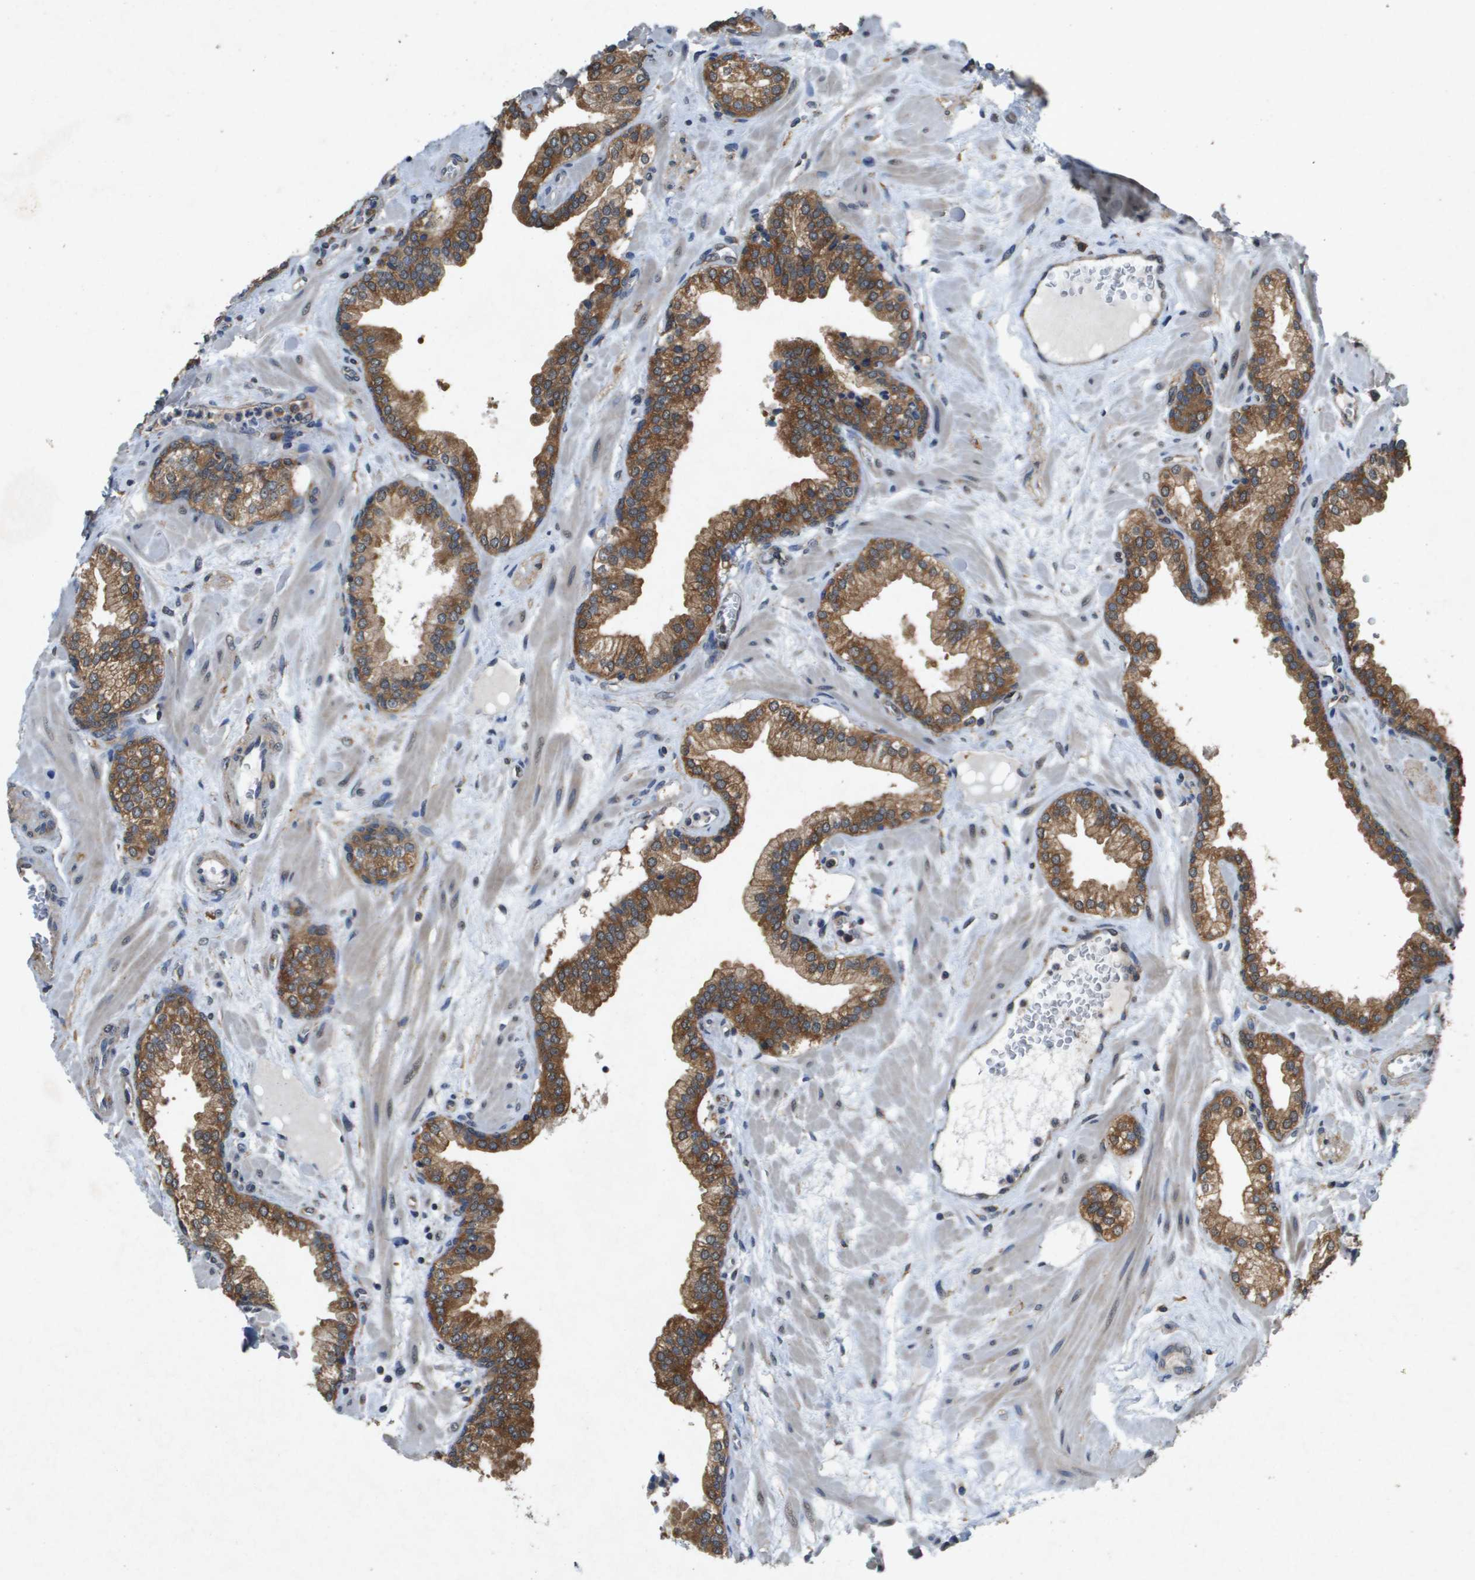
{"staining": {"intensity": "moderate", "quantity": ">75%", "location": "cytoplasmic/membranous"}, "tissue": "prostate", "cell_type": "Glandular cells", "image_type": "normal", "snomed": [{"axis": "morphology", "description": "Normal tissue, NOS"}, {"axis": "morphology", "description": "Urothelial carcinoma, Low grade"}, {"axis": "topography", "description": "Urinary bladder"}, {"axis": "topography", "description": "Prostate"}], "caption": "Immunohistochemistry (IHC) image of normal prostate: prostate stained using immunohistochemistry reveals medium levels of moderate protein expression localized specifically in the cytoplasmic/membranous of glandular cells, appearing as a cytoplasmic/membranous brown color.", "gene": "PTPRT", "patient": {"sex": "male", "age": 60}}